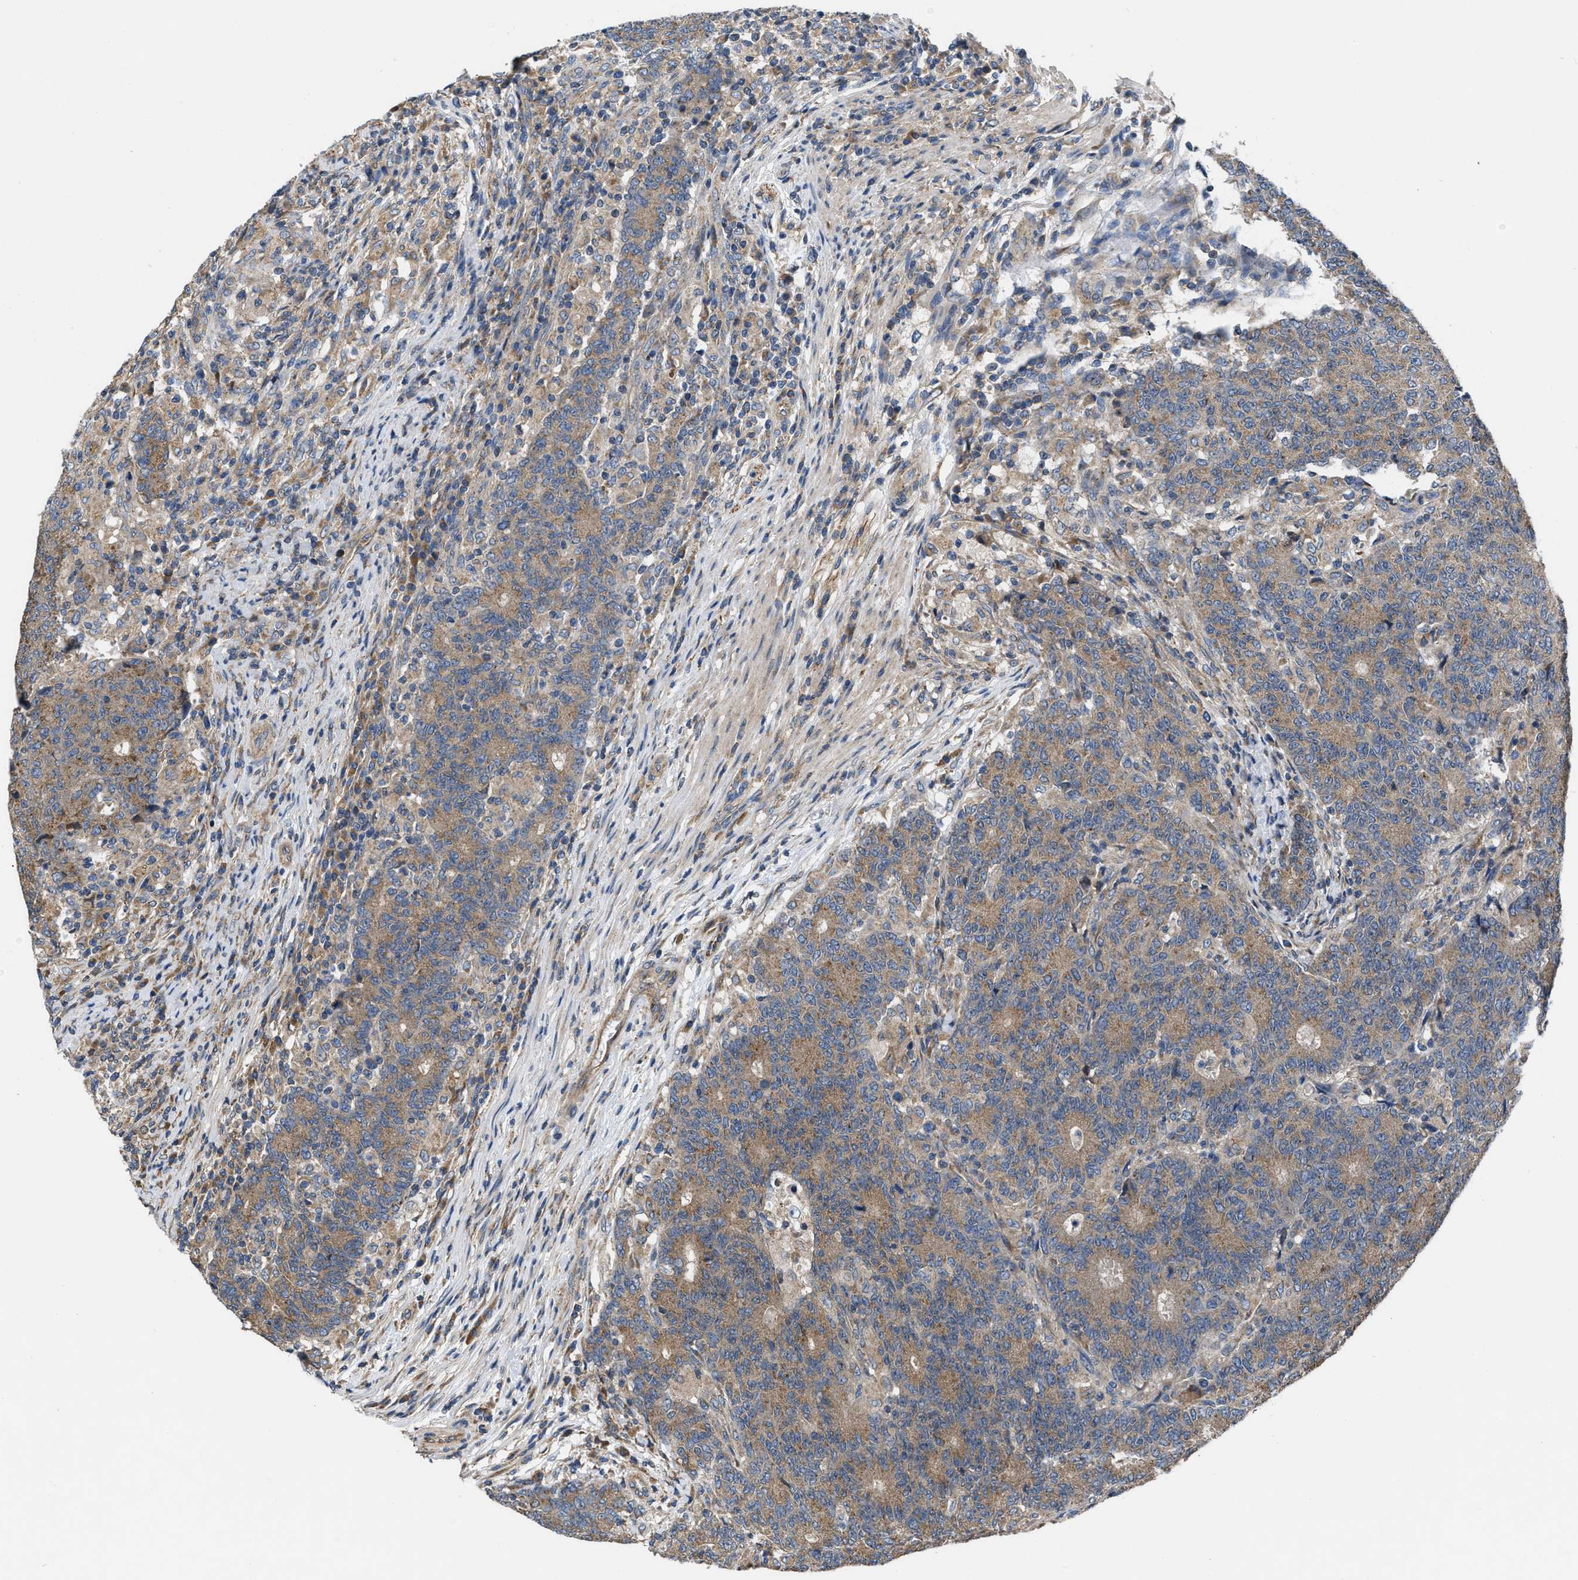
{"staining": {"intensity": "weak", "quantity": ">75%", "location": "cytoplasmic/membranous"}, "tissue": "colorectal cancer", "cell_type": "Tumor cells", "image_type": "cancer", "snomed": [{"axis": "morphology", "description": "Normal tissue, NOS"}, {"axis": "morphology", "description": "Adenocarcinoma, NOS"}, {"axis": "topography", "description": "Colon"}], "caption": "The photomicrograph demonstrates staining of colorectal cancer, revealing weak cytoplasmic/membranous protein staining (brown color) within tumor cells.", "gene": "CEP128", "patient": {"sex": "female", "age": 75}}